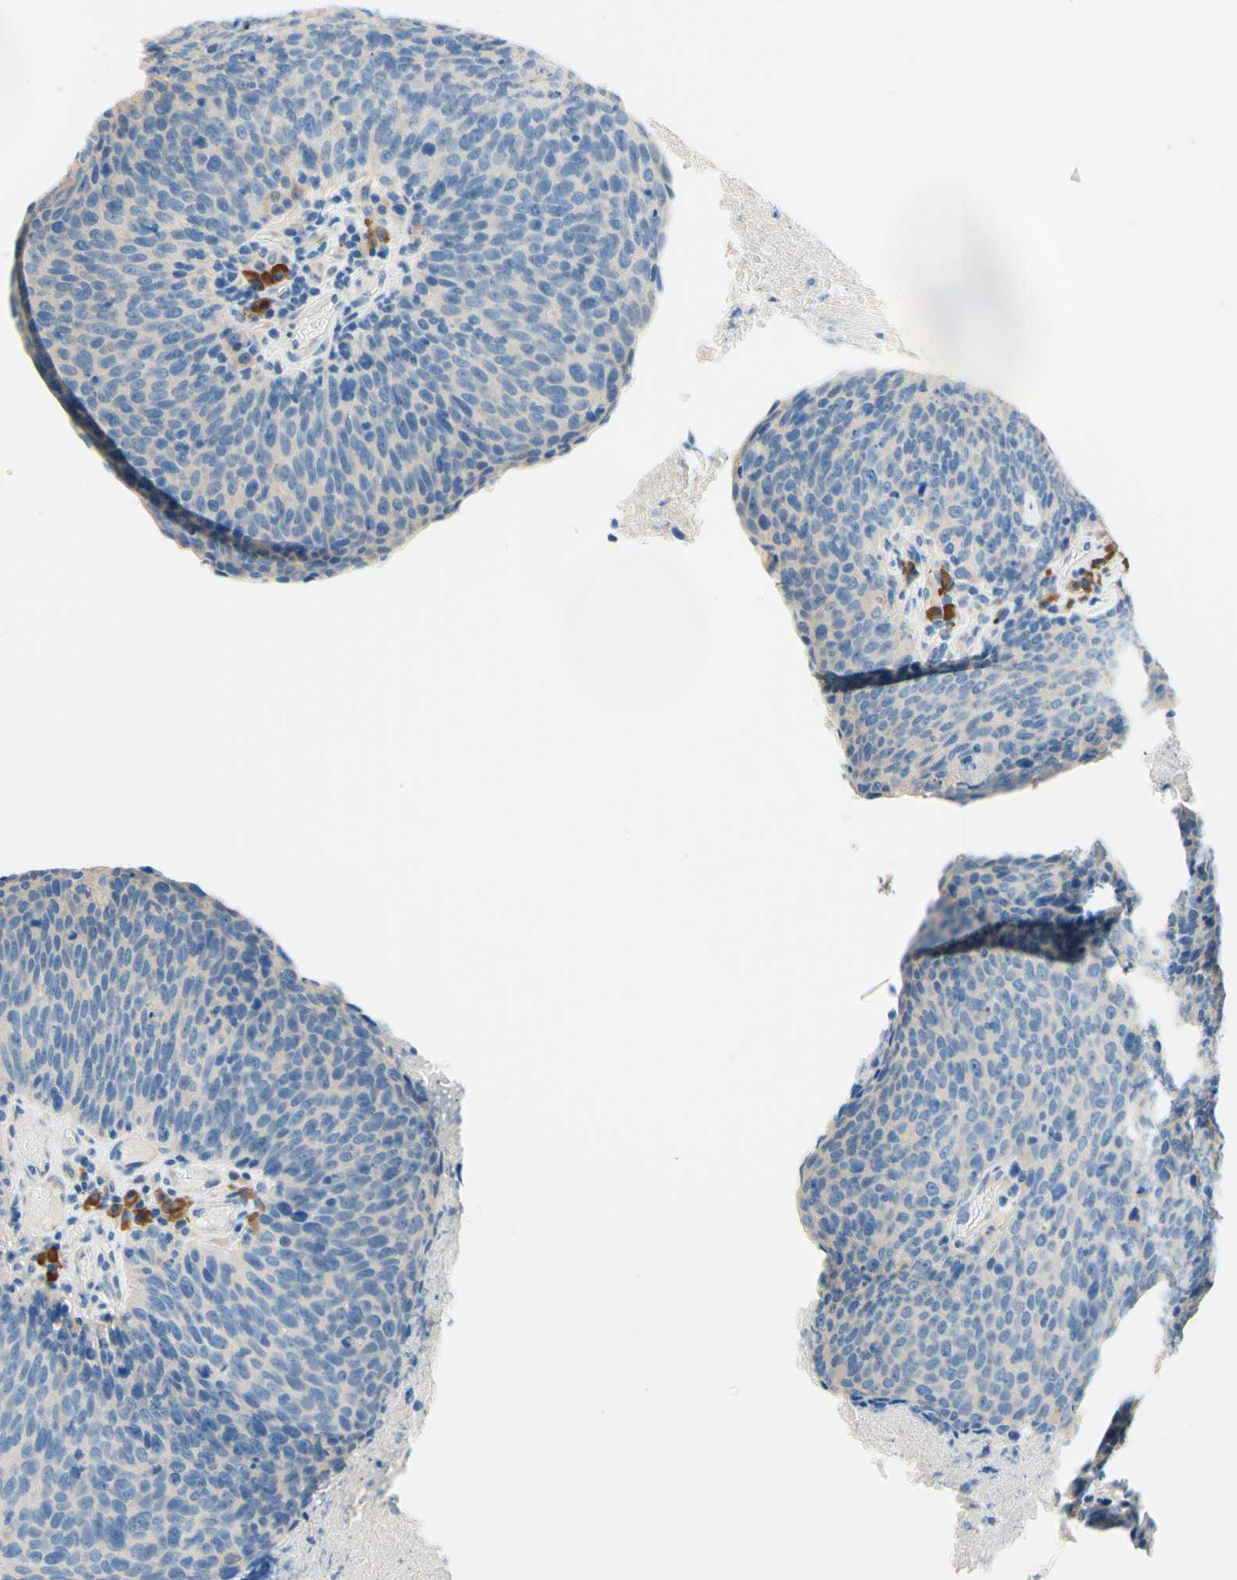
{"staining": {"intensity": "negative", "quantity": "none", "location": "none"}, "tissue": "head and neck cancer", "cell_type": "Tumor cells", "image_type": "cancer", "snomed": [{"axis": "morphology", "description": "Squamous cell carcinoma, NOS"}, {"axis": "morphology", "description": "Squamous cell carcinoma, metastatic, NOS"}, {"axis": "topography", "description": "Lymph node"}, {"axis": "topography", "description": "Head-Neck"}], "caption": "Immunohistochemistry (IHC) of head and neck cancer demonstrates no staining in tumor cells.", "gene": "PASD1", "patient": {"sex": "male", "age": 62}}